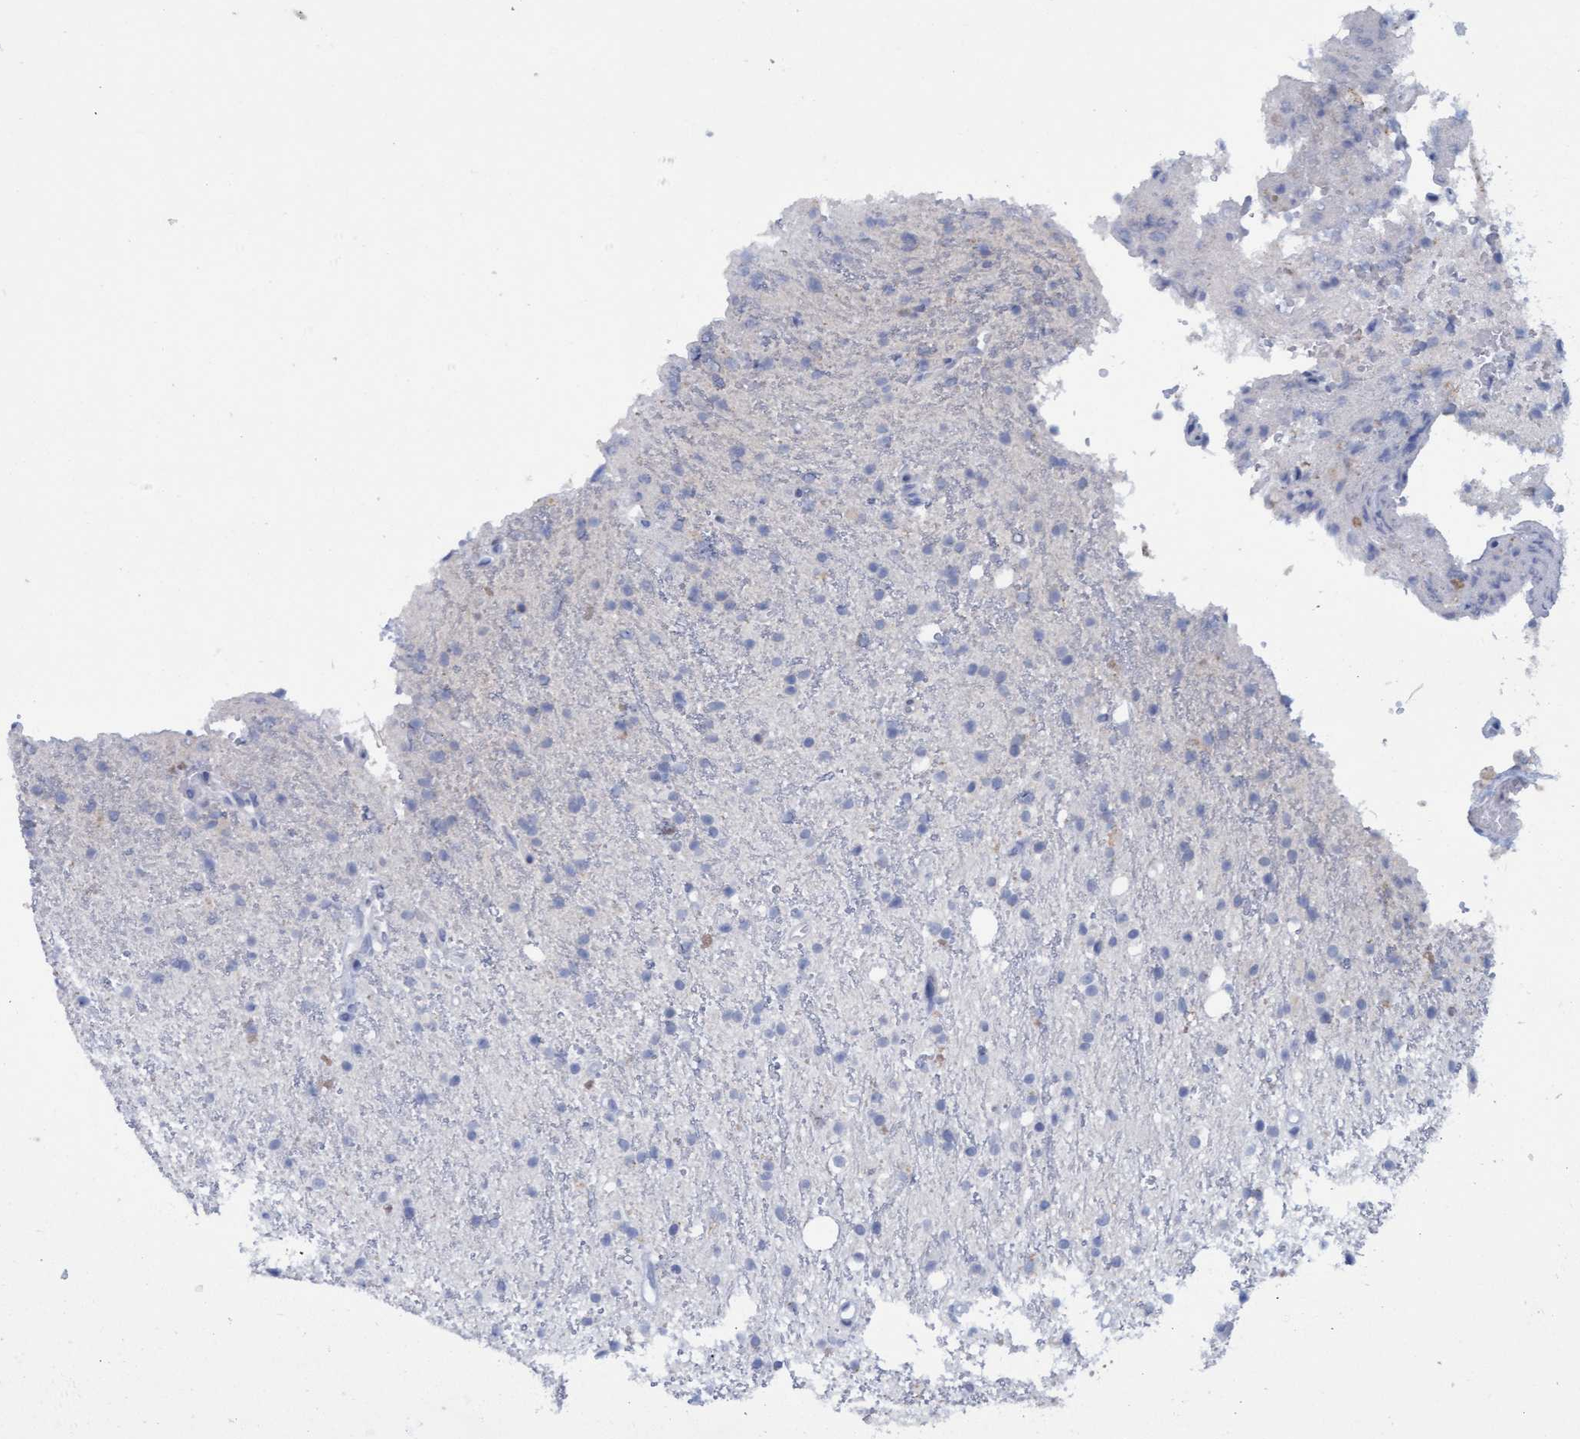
{"staining": {"intensity": "negative", "quantity": "none", "location": "none"}, "tissue": "glioma", "cell_type": "Tumor cells", "image_type": "cancer", "snomed": [{"axis": "morphology", "description": "Glioma, malignant, High grade"}, {"axis": "topography", "description": "Brain"}], "caption": "Human malignant high-grade glioma stained for a protein using IHC shows no staining in tumor cells.", "gene": "SSTR3", "patient": {"sex": "male", "age": 47}}